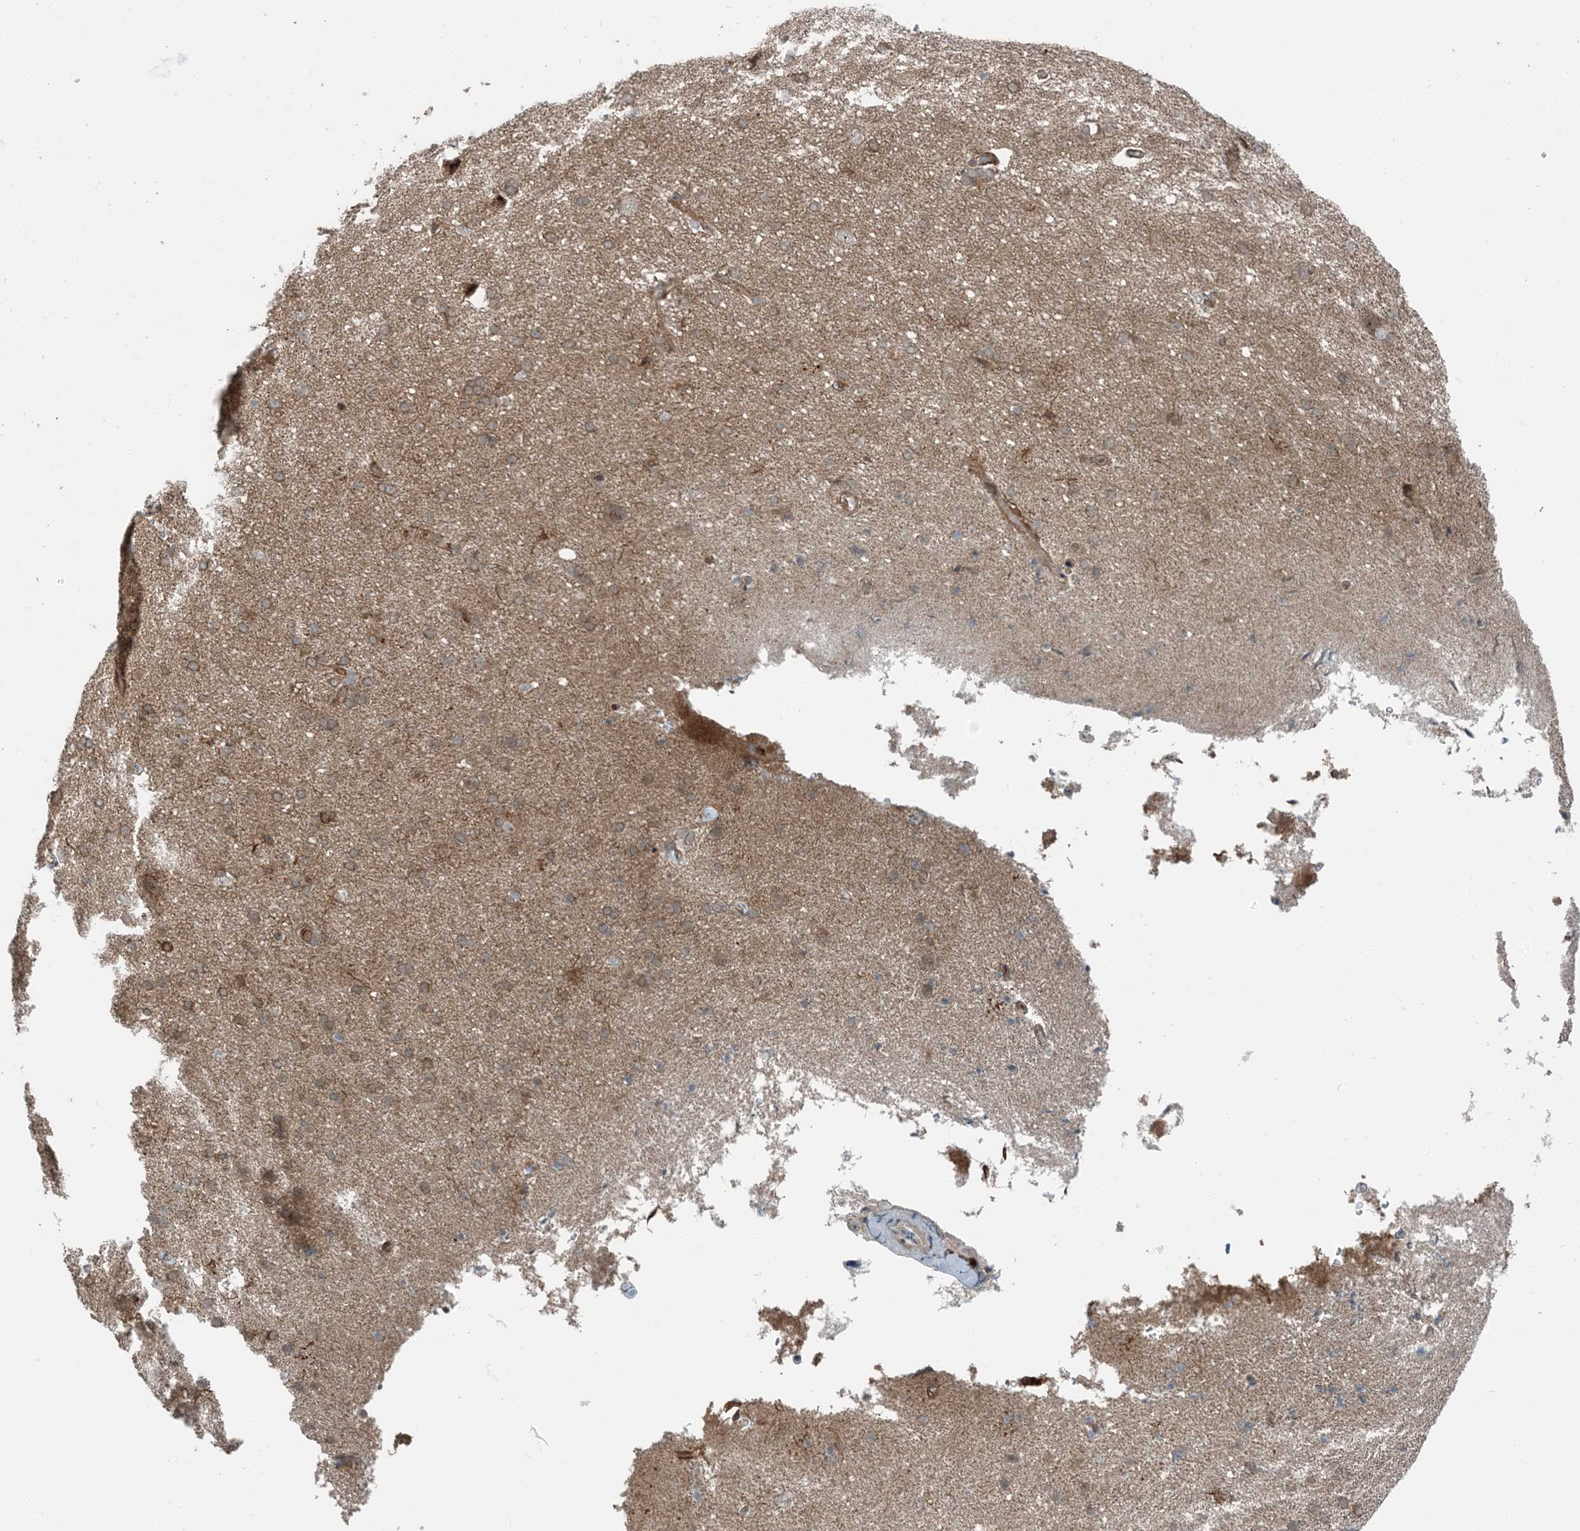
{"staining": {"intensity": "weak", "quantity": ">75%", "location": "cytoplasmic/membranous"}, "tissue": "cerebral cortex", "cell_type": "Endothelial cells", "image_type": "normal", "snomed": [{"axis": "morphology", "description": "Normal tissue, NOS"}, {"axis": "topography", "description": "Cerebral cortex"}], "caption": "Protein positivity by immunohistochemistry demonstrates weak cytoplasmic/membranous positivity in approximately >75% of endothelial cells in unremarkable cerebral cortex.", "gene": "EDEM2", "patient": {"sex": "male", "age": 62}}